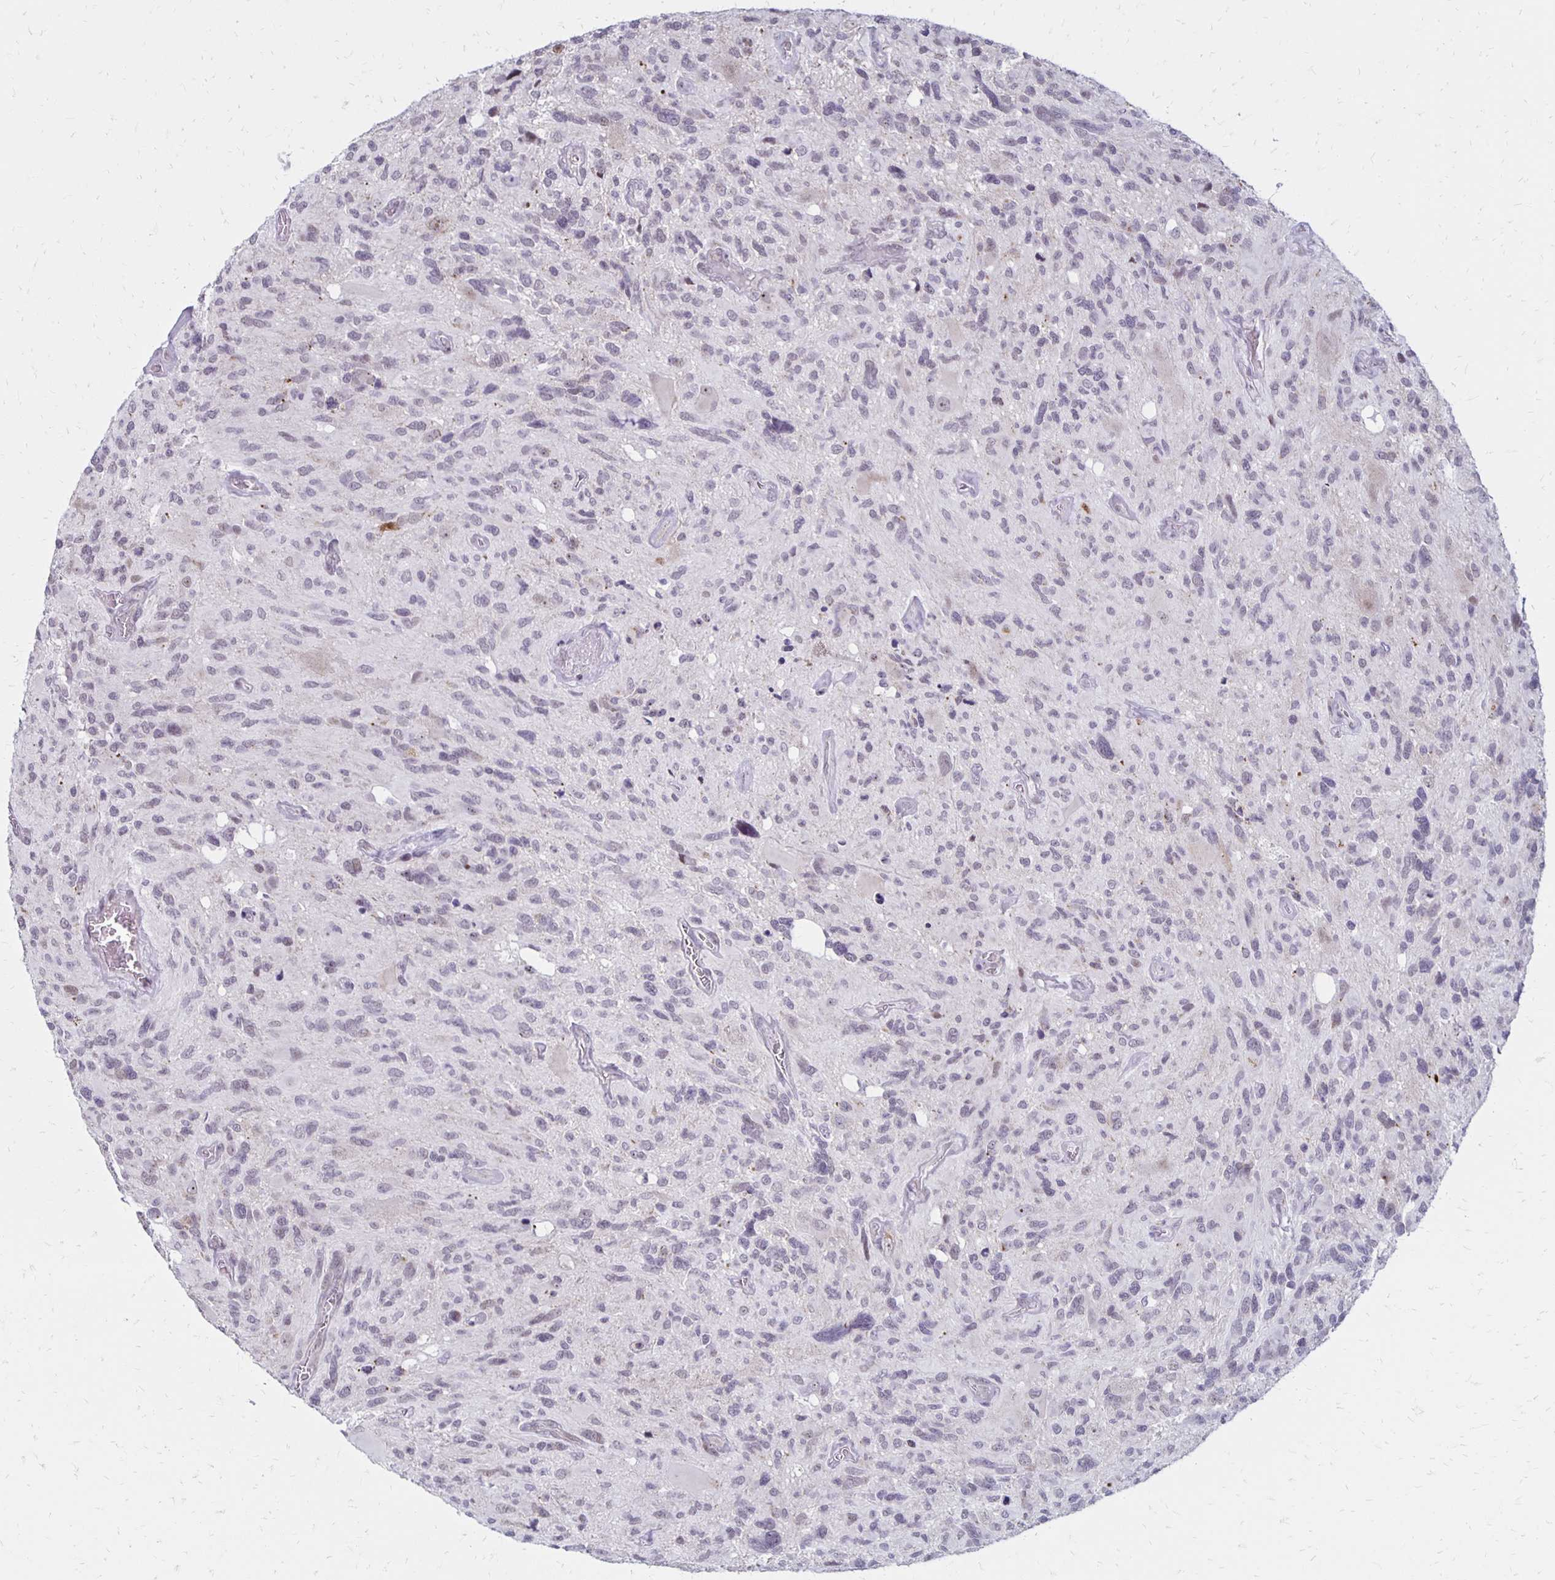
{"staining": {"intensity": "negative", "quantity": "none", "location": "none"}, "tissue": "glioma", "cell_type": "Tumor cells", "image_type": "cancer", "snomed": [{"axis": "morphology", "description": "Glioma, malignant, High grade"}, {"axis": "topography", "description": "Brain"}], "caption": "IHC micrograph of neoplastic tissue: glioma stained with DAB shows no significant protein staining in tumor cells.", "gene": "DAGLA", "patient": {"sex": "male", "age": 49}}